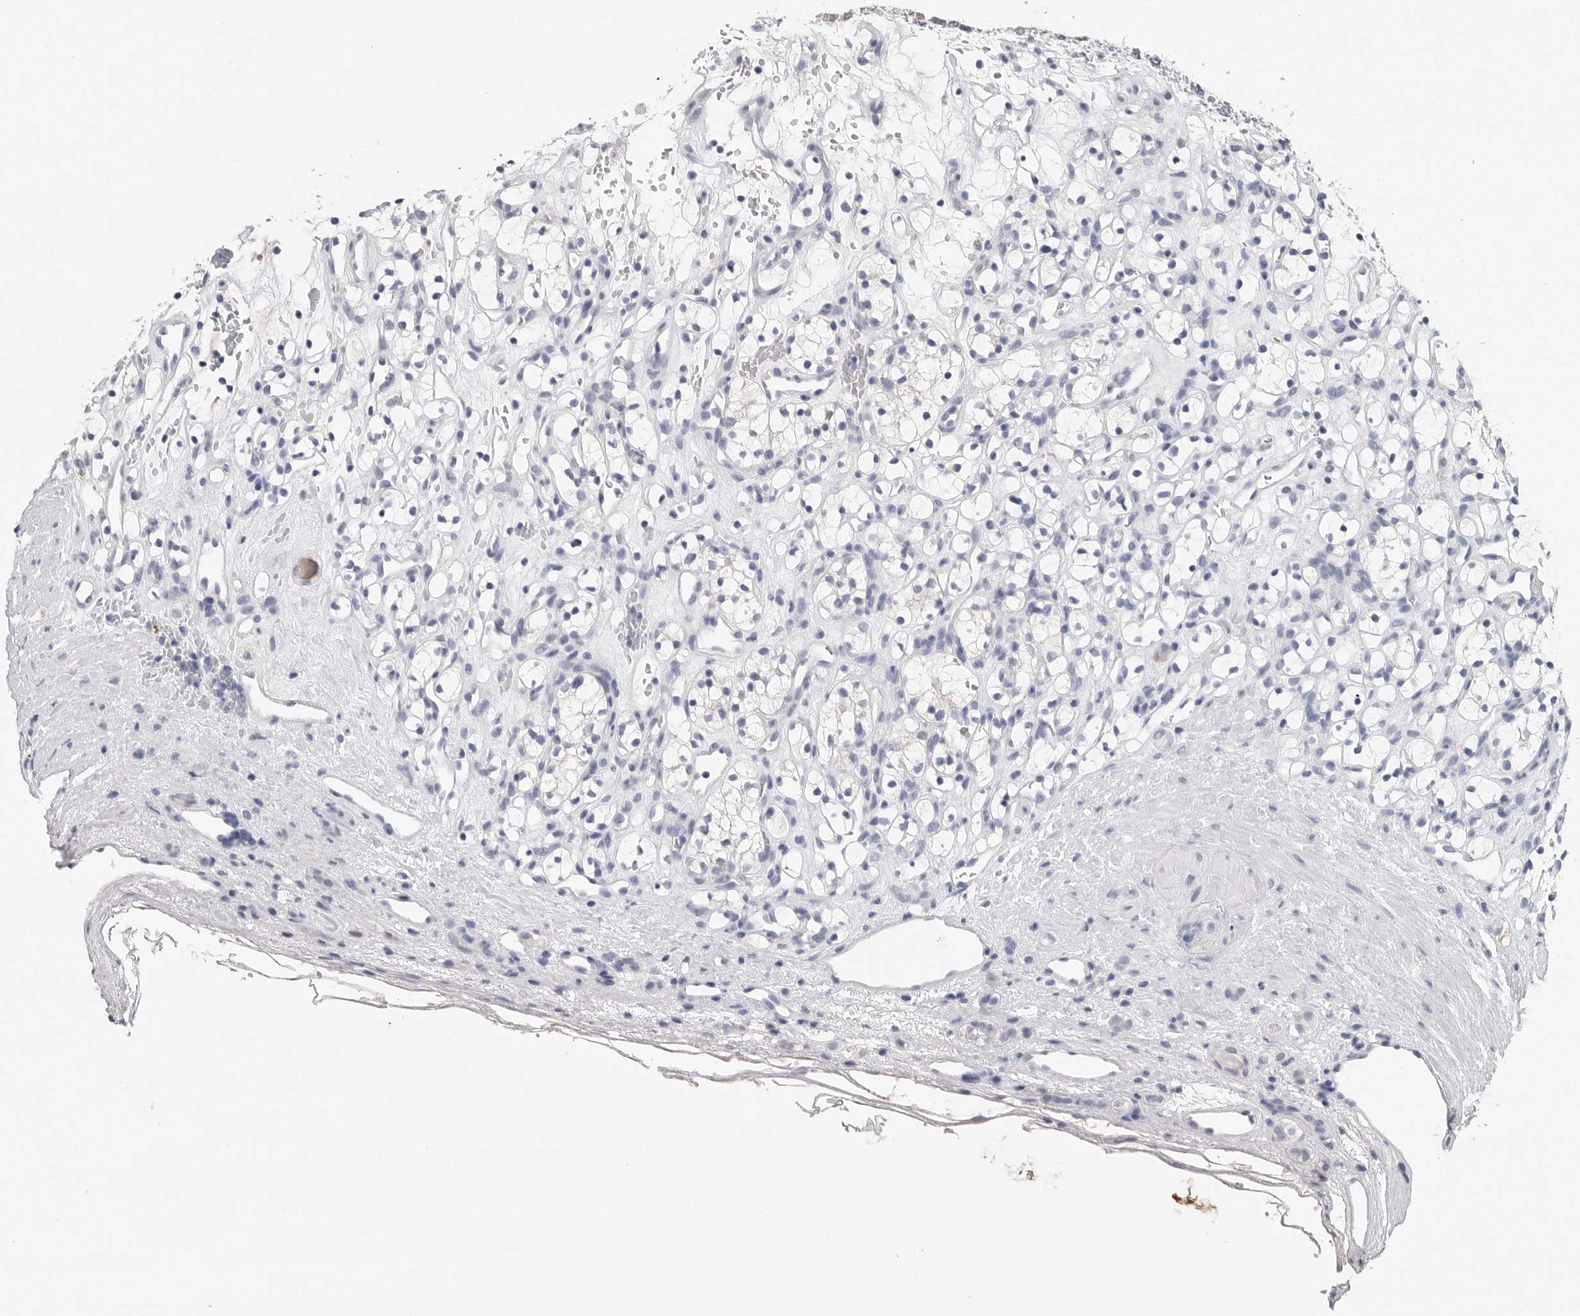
{"staining": {"intensity": "negative", "quantity": "none", "location": "none"}, "tissue": "renal cancer", "cell_type": "Tumor cells", "image_type": "cancer", "snomed": [{"axis": "morphology", "description": "Adenocarcinoma, NOS"}, {"axis": "topography", "description": "Kidney"}], "caption": "Renal cancer (adenocarcinoma) was stained to show a protein in brown. There is no significant staining in tumor cells.", "gene": "FABP6", "patient": {"sex": "female", "age": 60}}